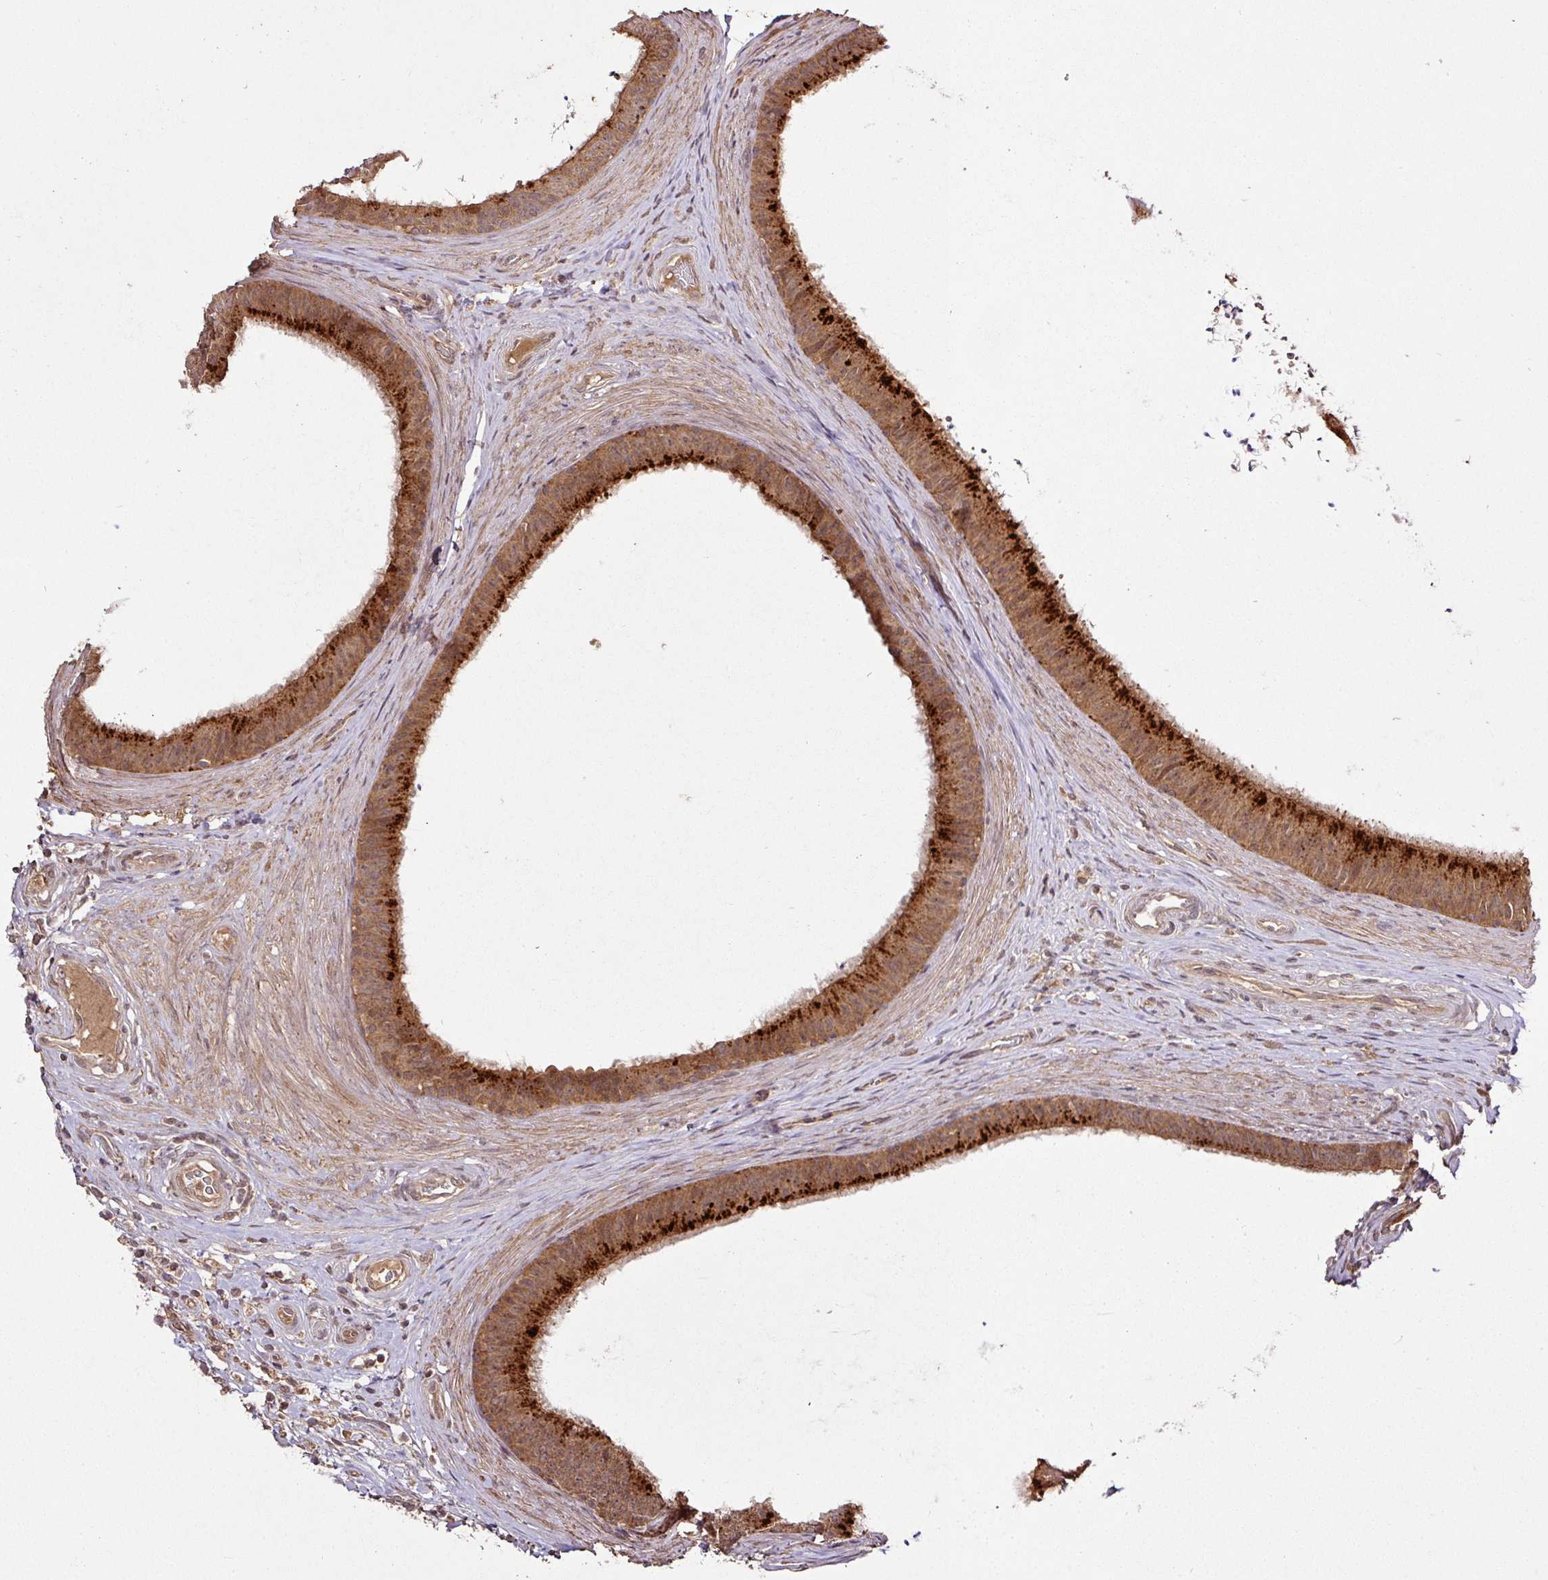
{"staining": {"intensity": "strong", "quantity": ">75%", "location": "cytoplasmic/membranous"}, "tissue": "epididymis", "cell_type": "Glandular cells", "image_type": "normal", "snomed": [{"axis": "morphology", "description": "Normal tissue, NOS"}, {"axis": "topography", "description": "Testis"}, {"axis": "topography", "description": "Epididymis"}], "caption": "The image reveals staining of unremarkable epididymis, revealing strong cytoplasmic/membranous protein positivity (brown color) within glandular cells.", "gene": "FAIM", "patient": {"sex": "male", "age": 41}}